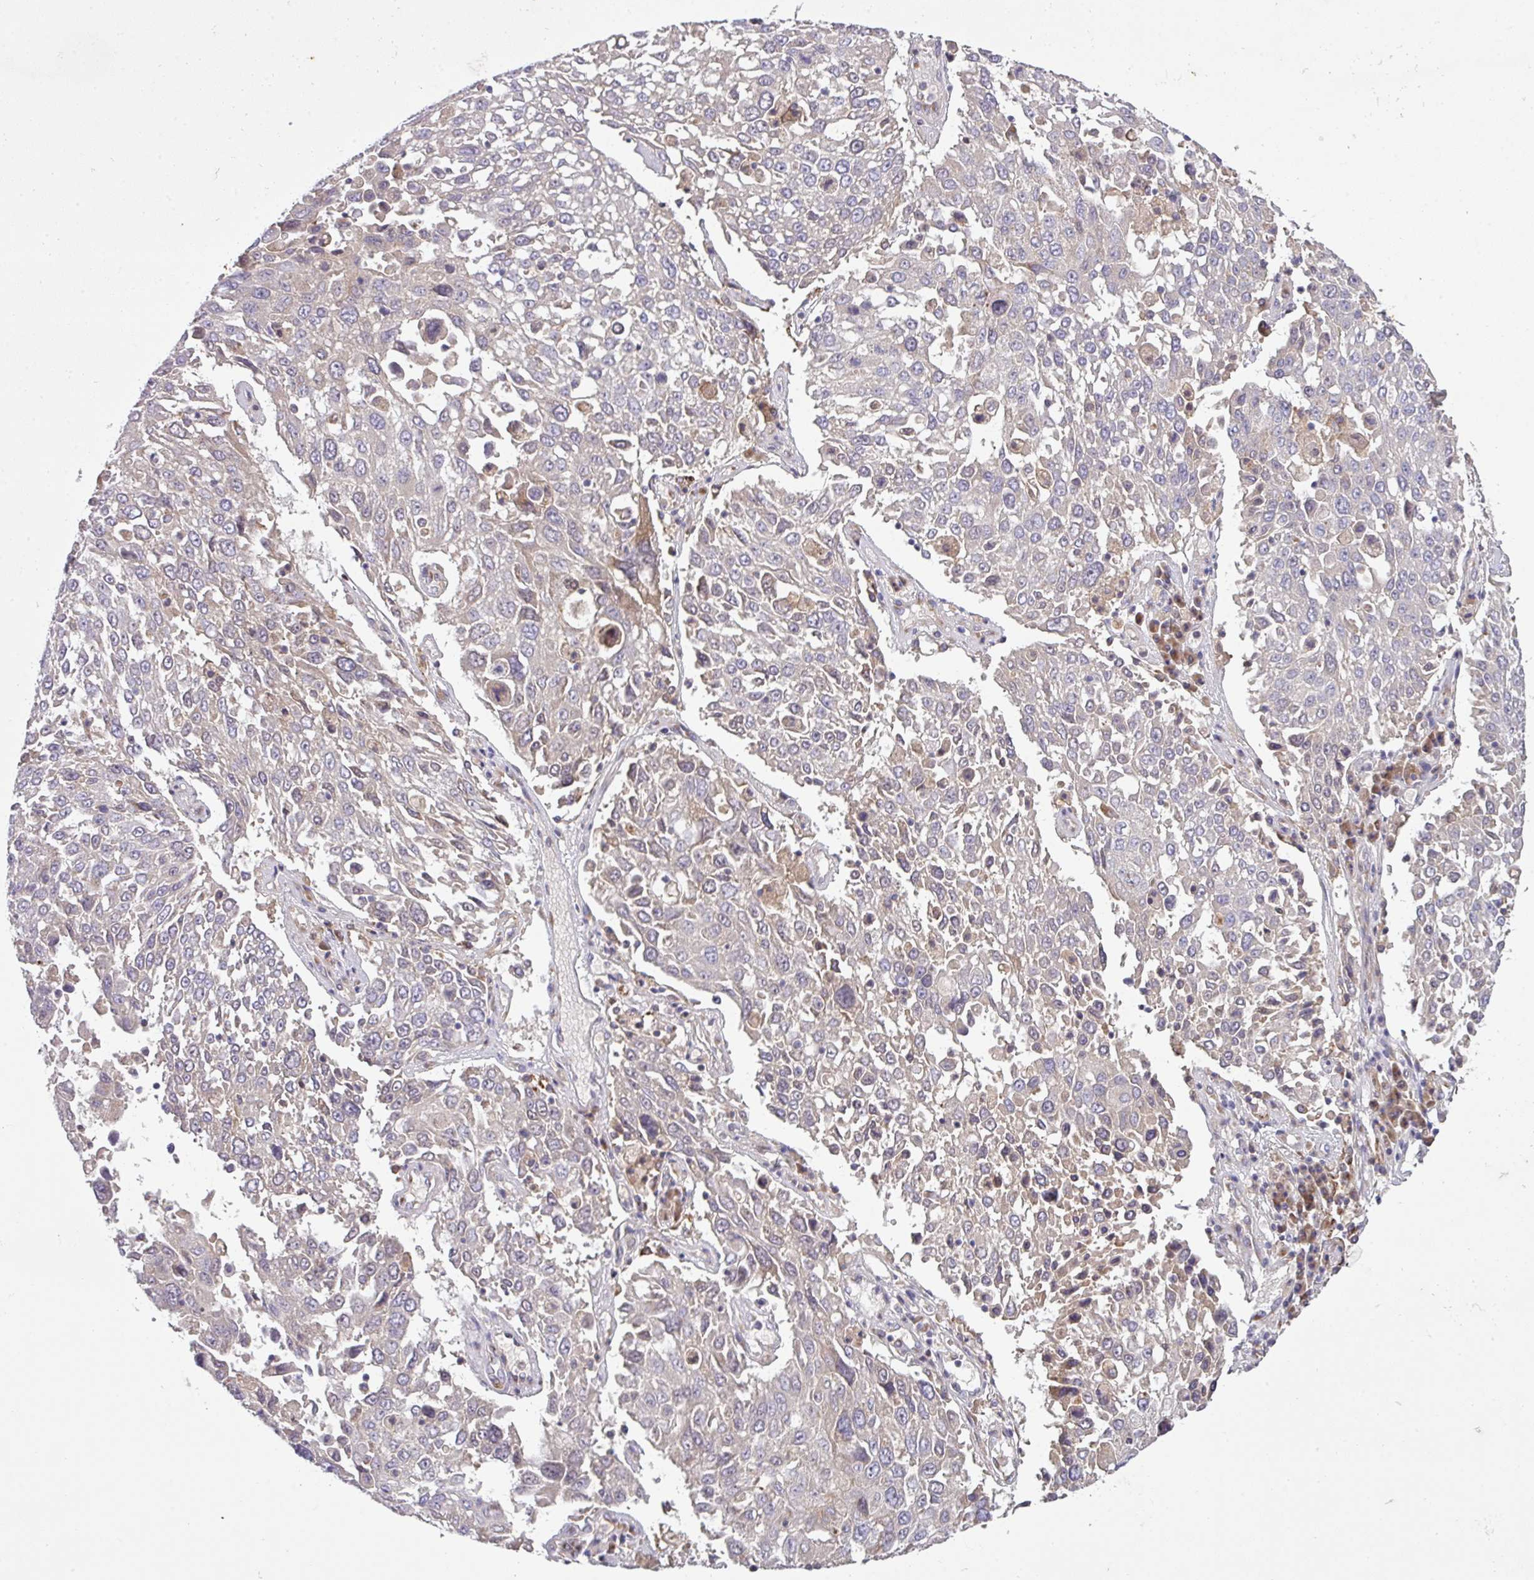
{"staining": {"intensity": "weak", "quantity": "<25%", "location": "cytoplasmic/membranous"}, "tissue": "lung cancer", "cell_type": "Tumor cells", "image_type": "cancer", "snomed": [{"axis": "morphology", "description": "Squamous cell carcinoma, NOS"}, {"axis": "topography", "description": "Lung"}], "caption": "Immunohistochemical staining of human lung cancer (squamous cell carcinoma) reveals no significant expression in tumor cells.", "gene": "VTI1A", "patient": {"sex": "male", "age": 65}}